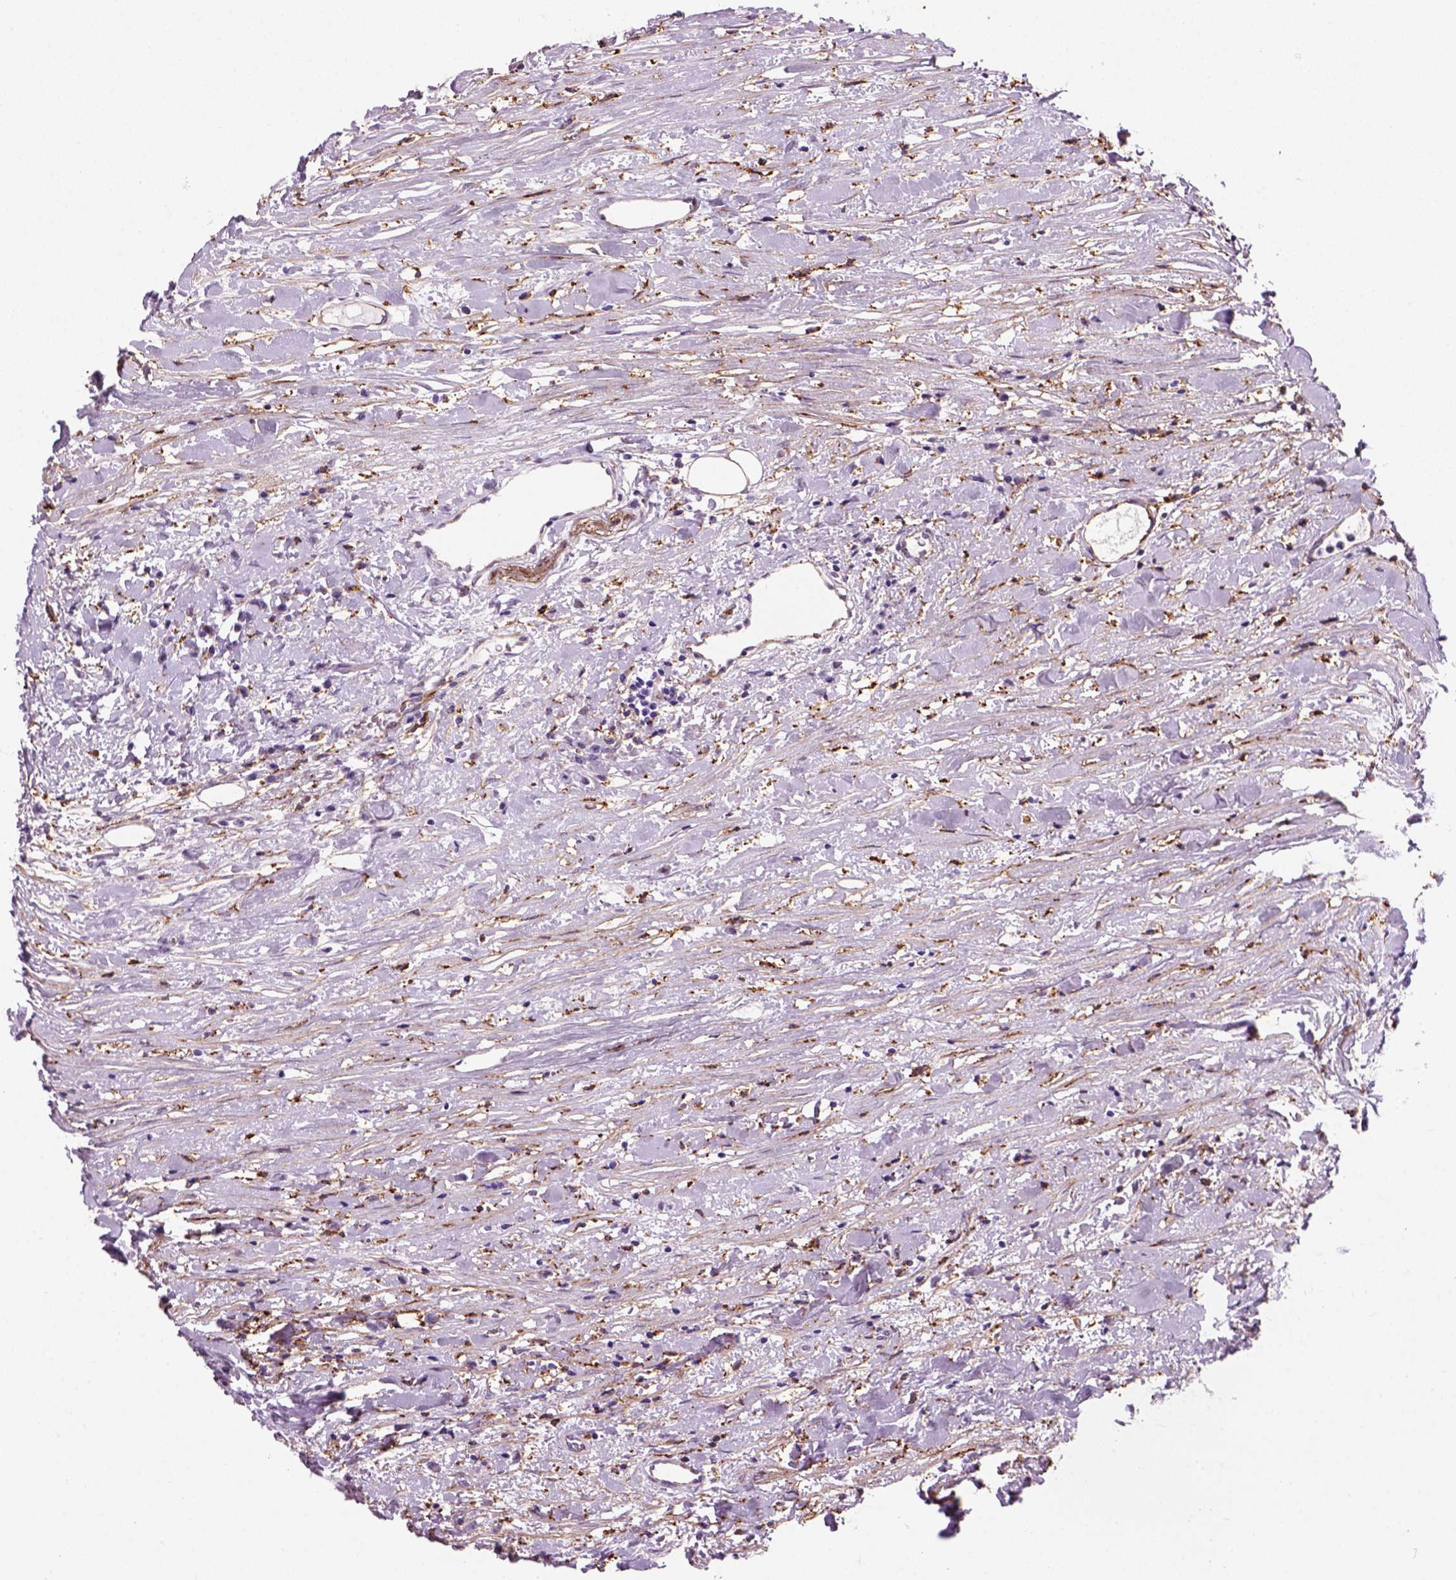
{"staining": {"intensity": "negative", "quantity": "none", "location": "none"}, "tissue": "renal cancer", "cell_type": "Tumor cells", "image_type": "cancer", "snomed": [{"axis": "morphology", "description": "Adenocarcinoma, NOS"}, {"axis": "topography", "description": "Kidney"}], "caption": "Immunohistochemistry histopathology image of renal cancer (adenocarcinoma) stained for a protein (brown), which reveals no expression in tumor cells.", "gene": "MARCKS", "patient": {"sex": "female", "age": 67}}